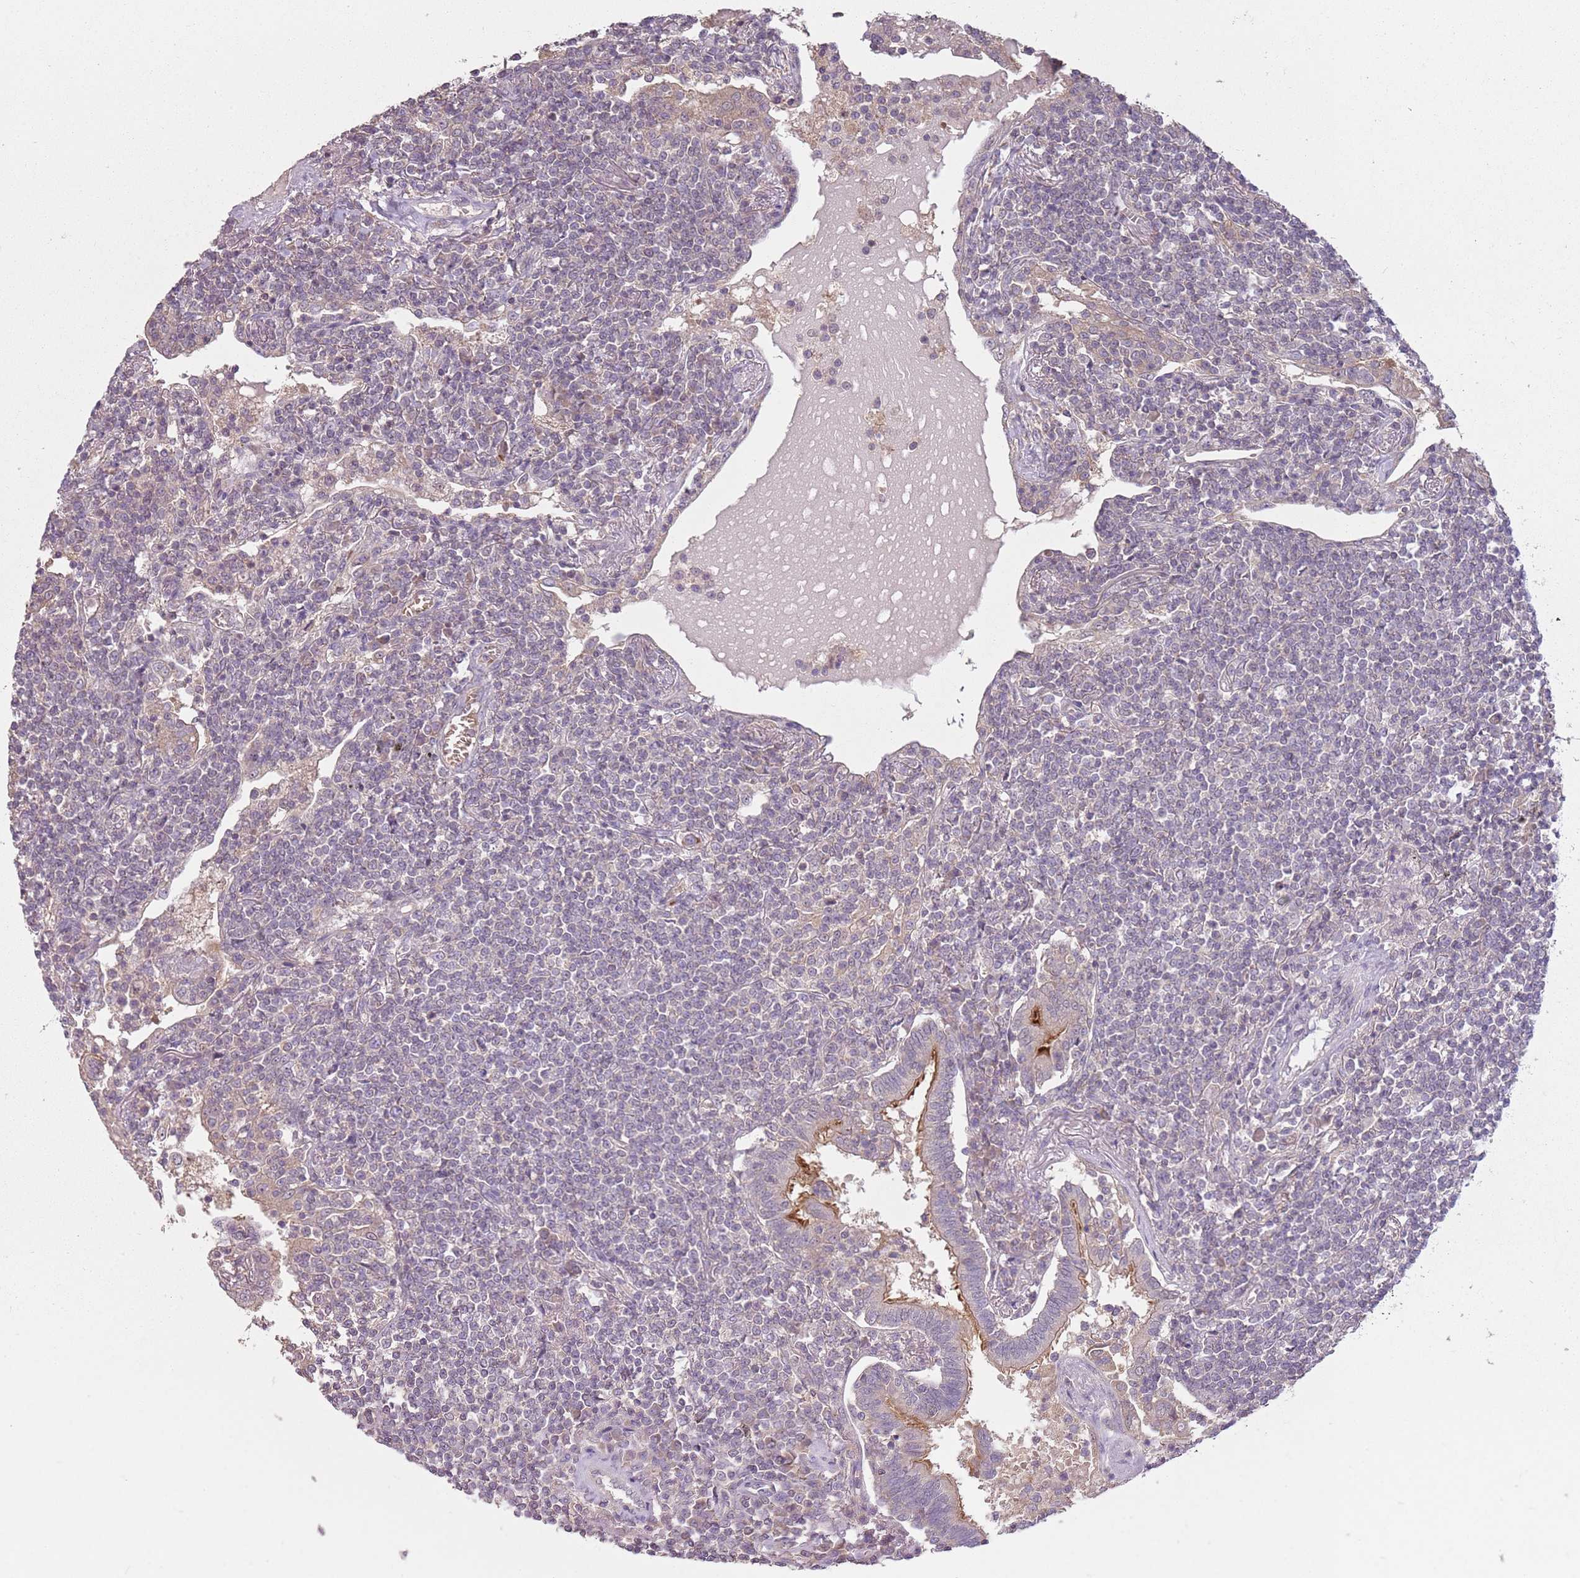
{"staining": {"intensity": "negative", "quantity": "none", "location": "none"}, "tissue": "lymphoma", "cell_type": "Tumor cells", "image_type": "cancer", "snomed": [{"axis": "morphology", "description": "Malignant lymphoma, non-Hodgkin's type, Low grade"}, {"axis": "topography", "description": "Lung"}], "caption": "This is a histopathology image of IHC staining of lymphoma, which shows no staining in tumor cells.", "gene": "TEKT4", "patient": {"sex": "female", "age": 71}}